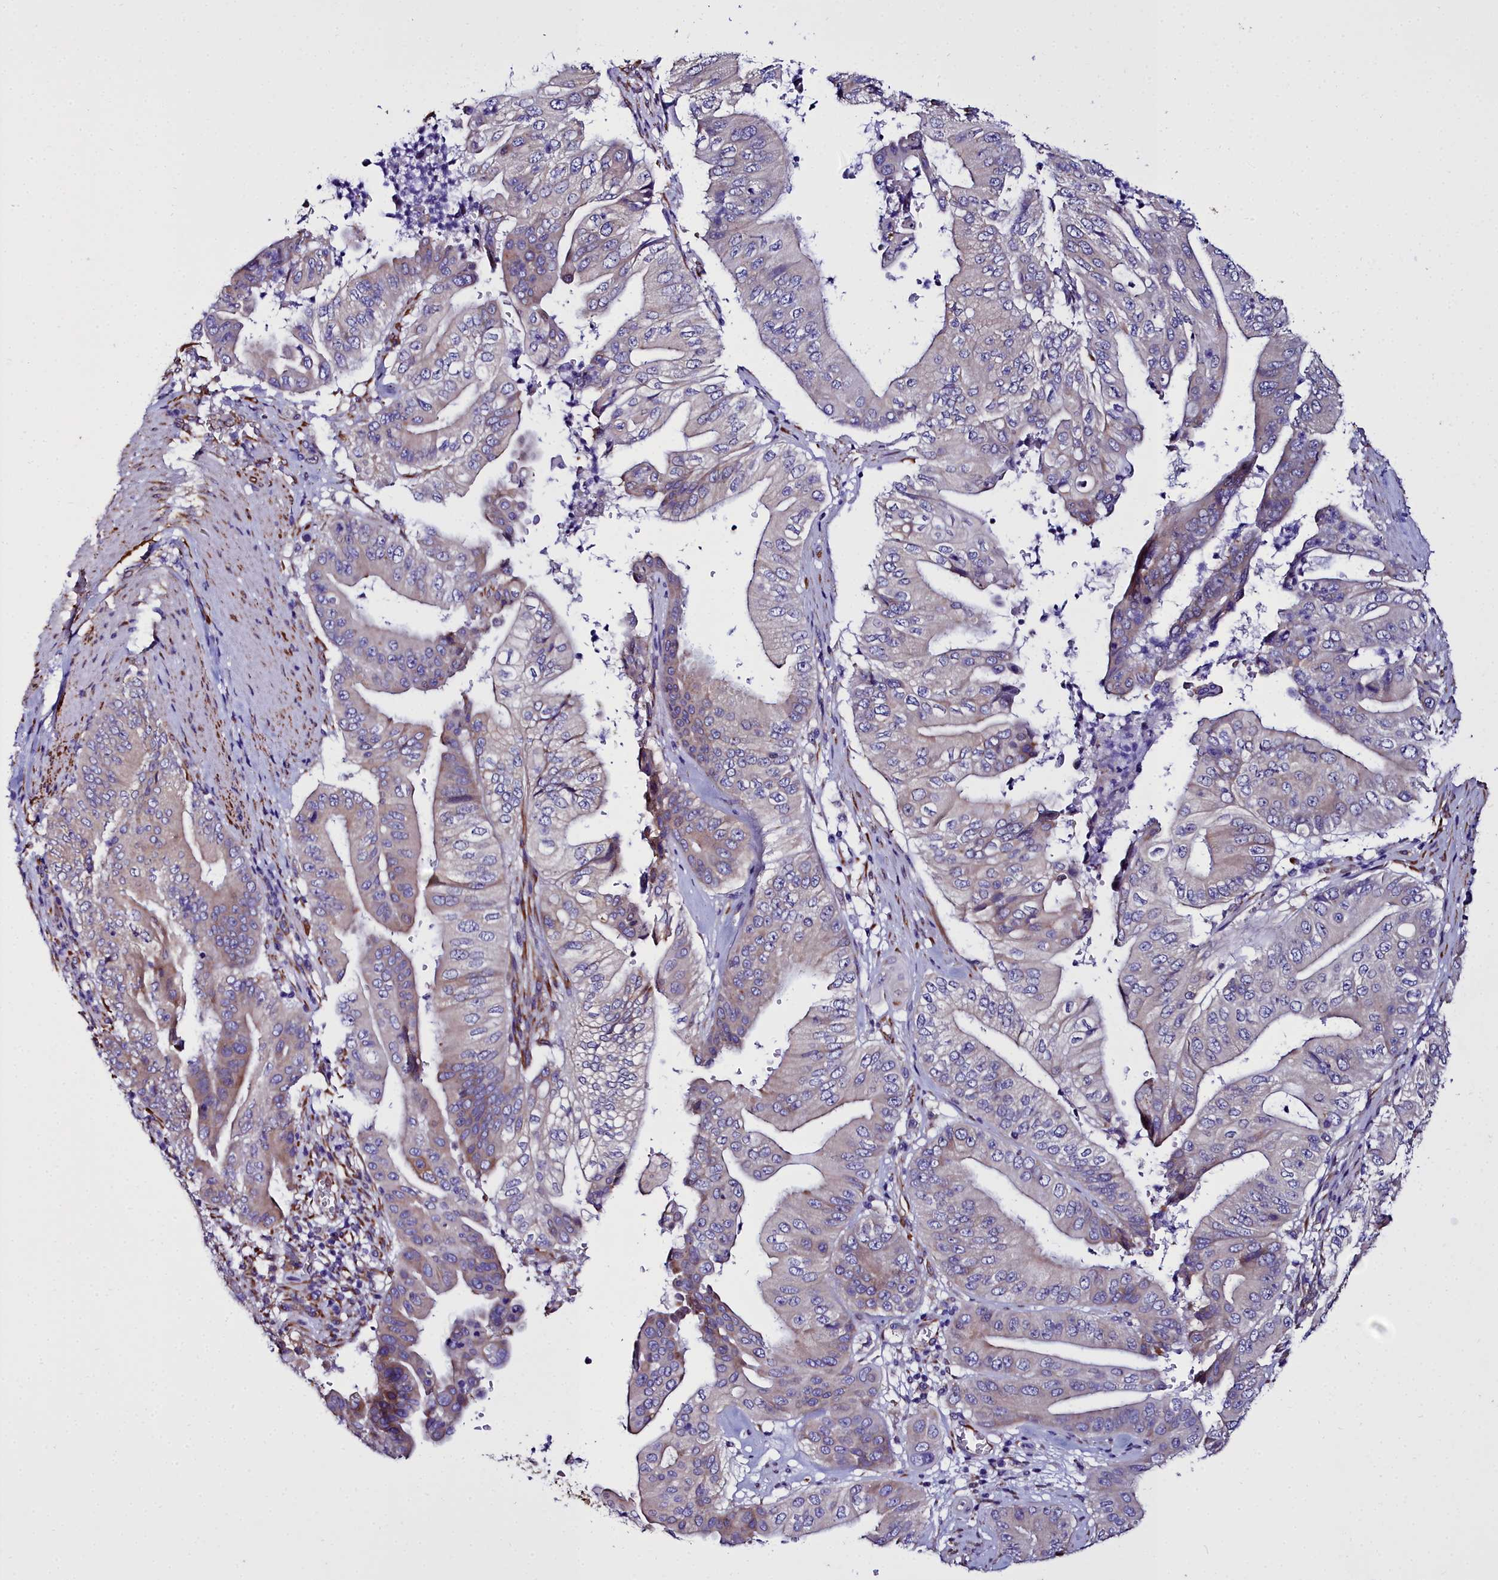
{"staining": {"intensity": "moderate", "quantity": "25%-75%", "location": "cytoplasmic/membranous"}, "tissue": "pancreatic cancer", "cell_type": "Tumor cells", "image_type": "cancer", "snomed": [{"axis": "morphology", "description": "Adenocarcinoma, NOS"}, {"axis": "topography", "description": "Pancreas"}], "caption": "Protein analysis of pancreatic cancer (adenocarcinoma) tissue shows moderate cytoplasmic/membranous expression in about 25%-75% of tumor cells.", "gene": "TXNDC5", "patient": {"sex": "female", "age": 77}}